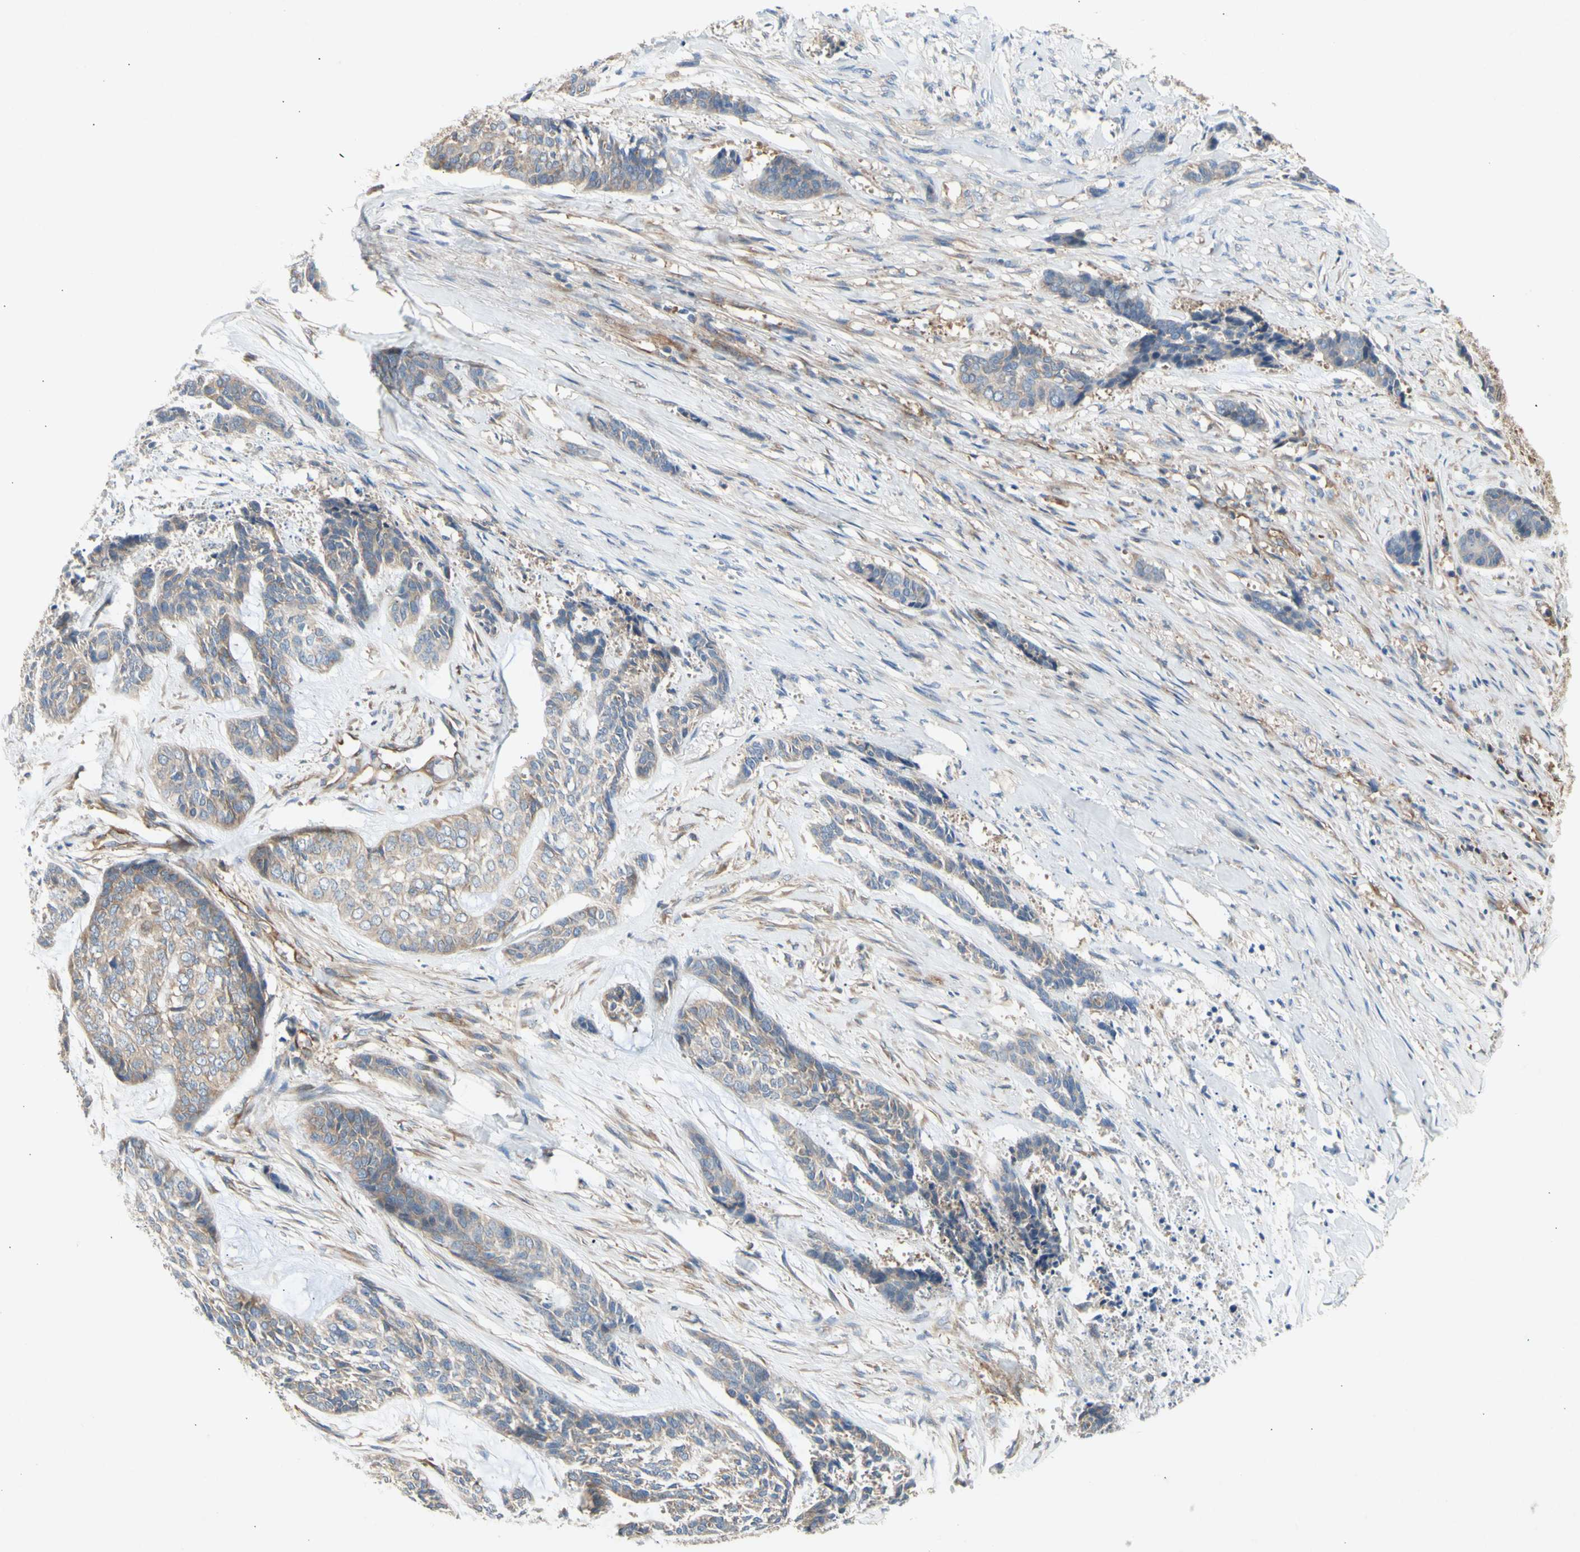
{"staining": {"intensity": "weak", "quantity": "<25%", "location": "cytoplasmic/membranous"}, "tissue": "skin cancer", "cell_type": "Tumor cells", "image_type": "cancer", "snomed": [{"axis": "morphology", "description": "Basal cell carcinoma"}, {"axis": "topography", "description": "Skin"}], "caption": "This is an immunohistochemistry (IHC) micrograph of human skin cancer (basal cell carcinoma). There is no positivity in tumor cells.", "gene": "KLC1", "patient": {"sex": "female", "age": 64}}